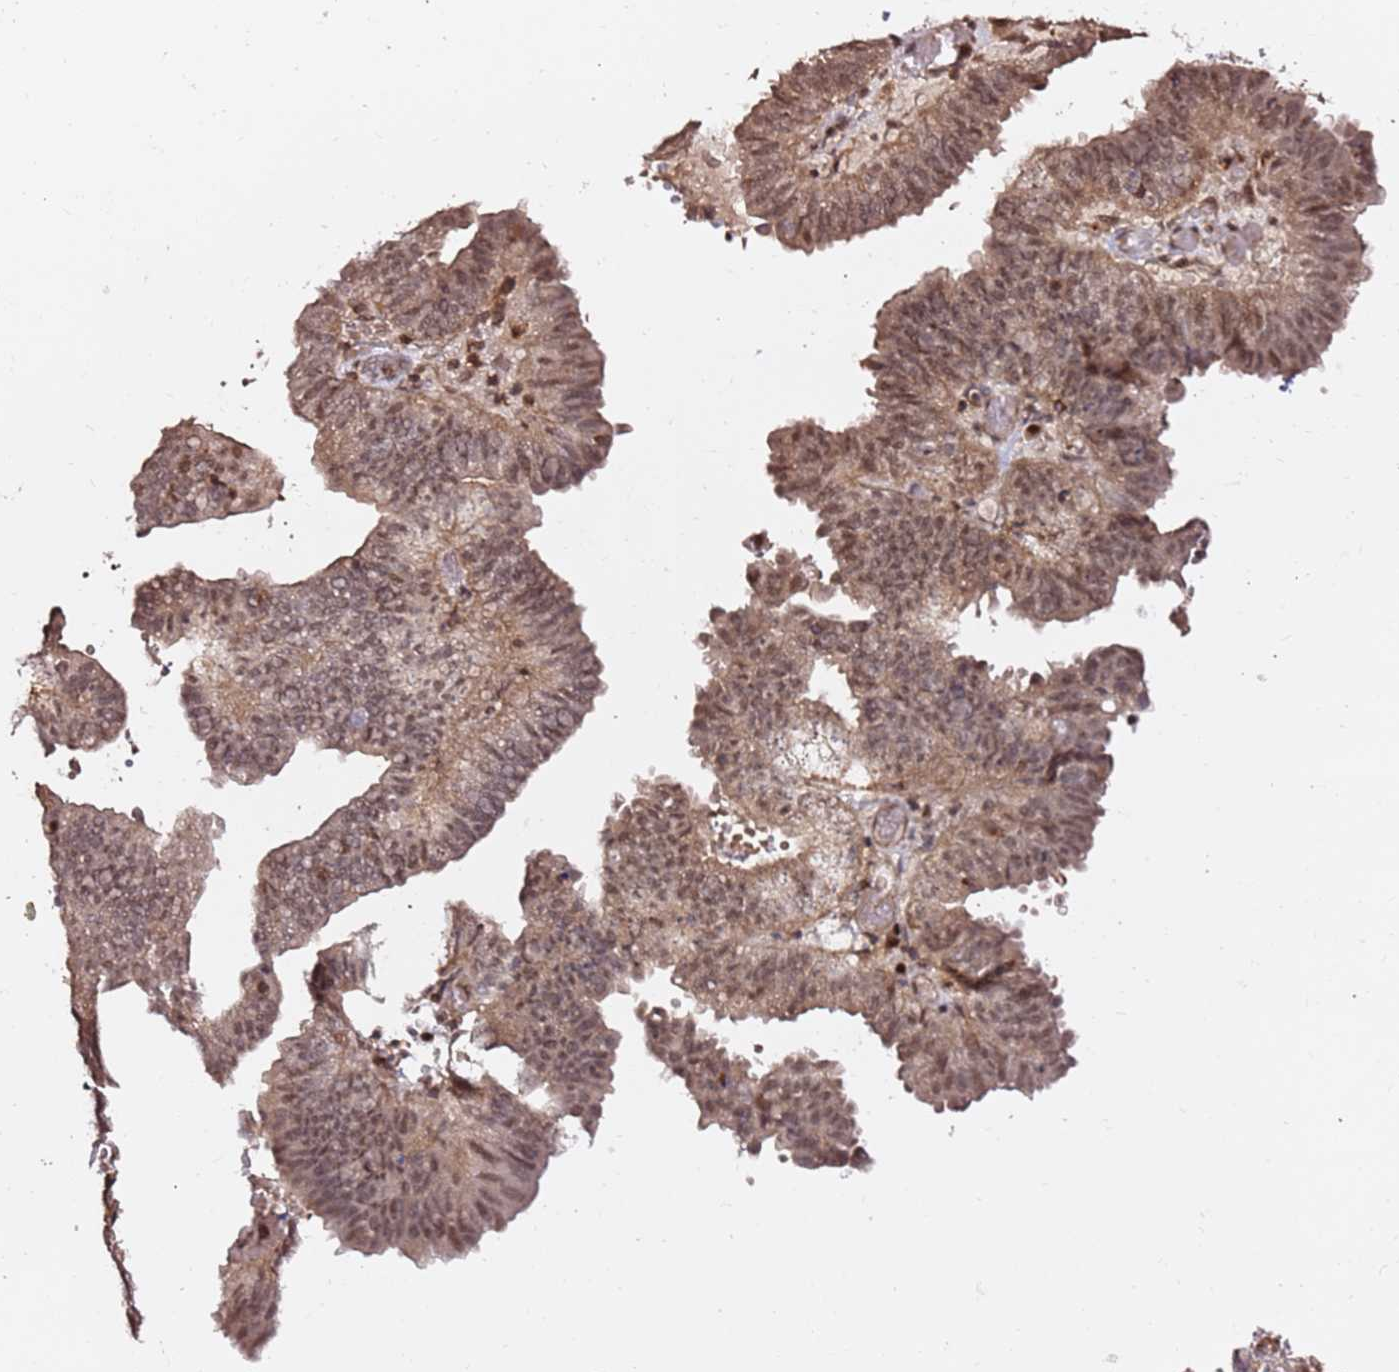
{"staining": {"intensity": "moderate", "quantity": ">75%", "location": "nuclear"}, "tissue": "endometrial cancer", "cell_type": "Tumor cells", "image_type": "cancer", "snomed": [{"axis": "morphology", "description": "Adenocarcinoma, NOS"}, {"axis": "topography", "description": "Uterus"}], "caption": "Immunohistochemical staining of endometrial adenocarcinoma displays medium levels of moderate nuclear expression in approximately >75% of tumor cells. (IHC, brightfield microscopy, high magnification).", "gene": "OR5V1", "patient": {"sex": "female", "age": 77}}